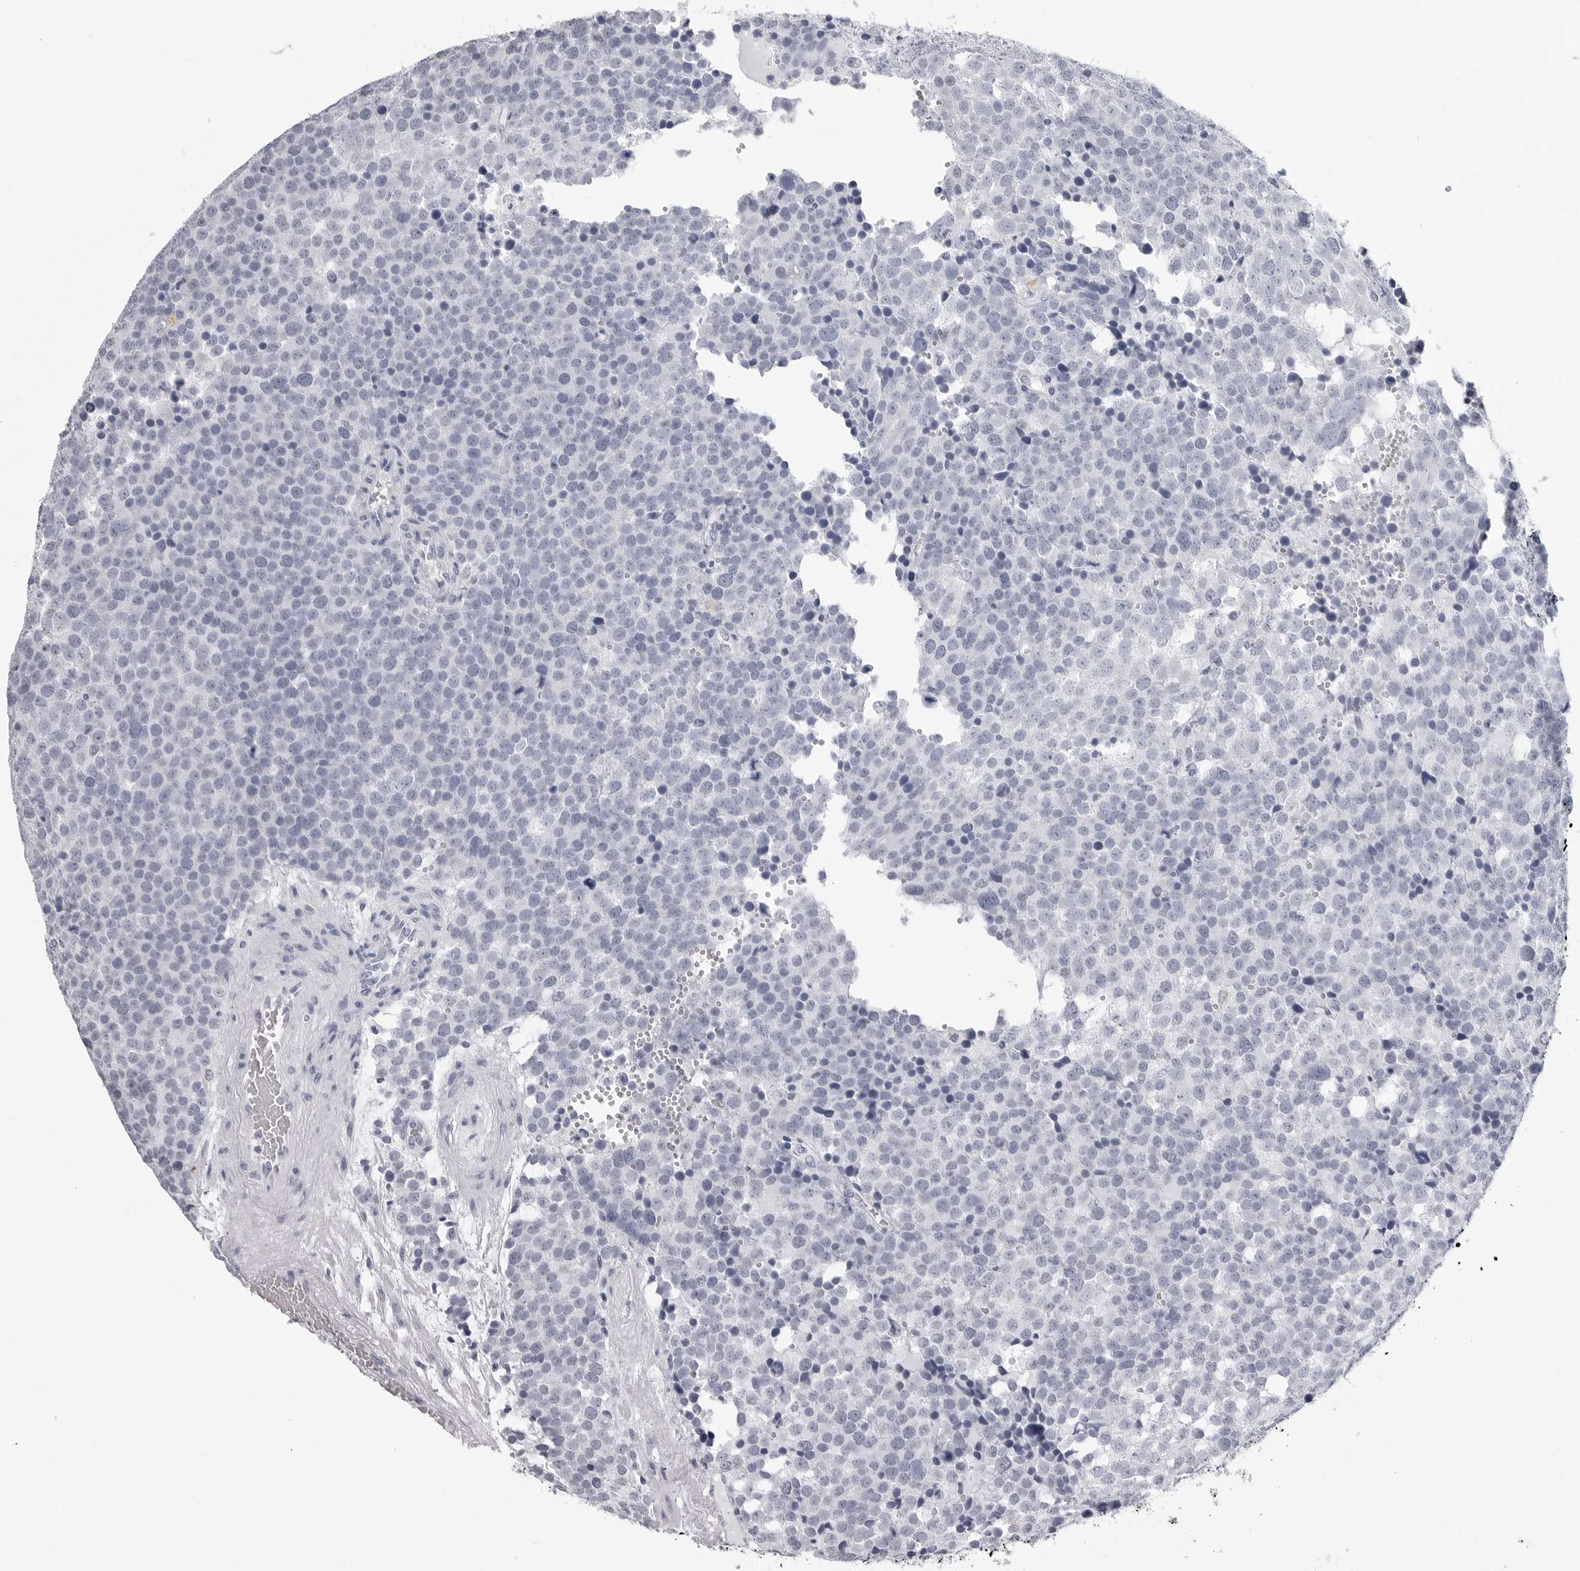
{"staining": {"intensity": "negative", "quantity": "none", "location": "none"}, "tissue": "testis cancer", "cell_type": "Tumor cells", "image_type": "cancer", "snomed": [{"axis": "morphology", "description": "Seminoma, NOS"}, {"axis": "topography", "description": "Testis"}], "caption": "Immunohistochemistry (IHC) photomicrograph of human testis cancer (seminoma) stained for a protein (brown), which displays no positivity in tumor cells. Brightfield microscopy of immunohistochemistry (IHC) stained with DAB (3,3'-diaminobenzidine) (brown) and hematoxylin (blue), captured at high magnification.", "gene": "LGALS4", "patient": {"sex": "male", "age": 71}}